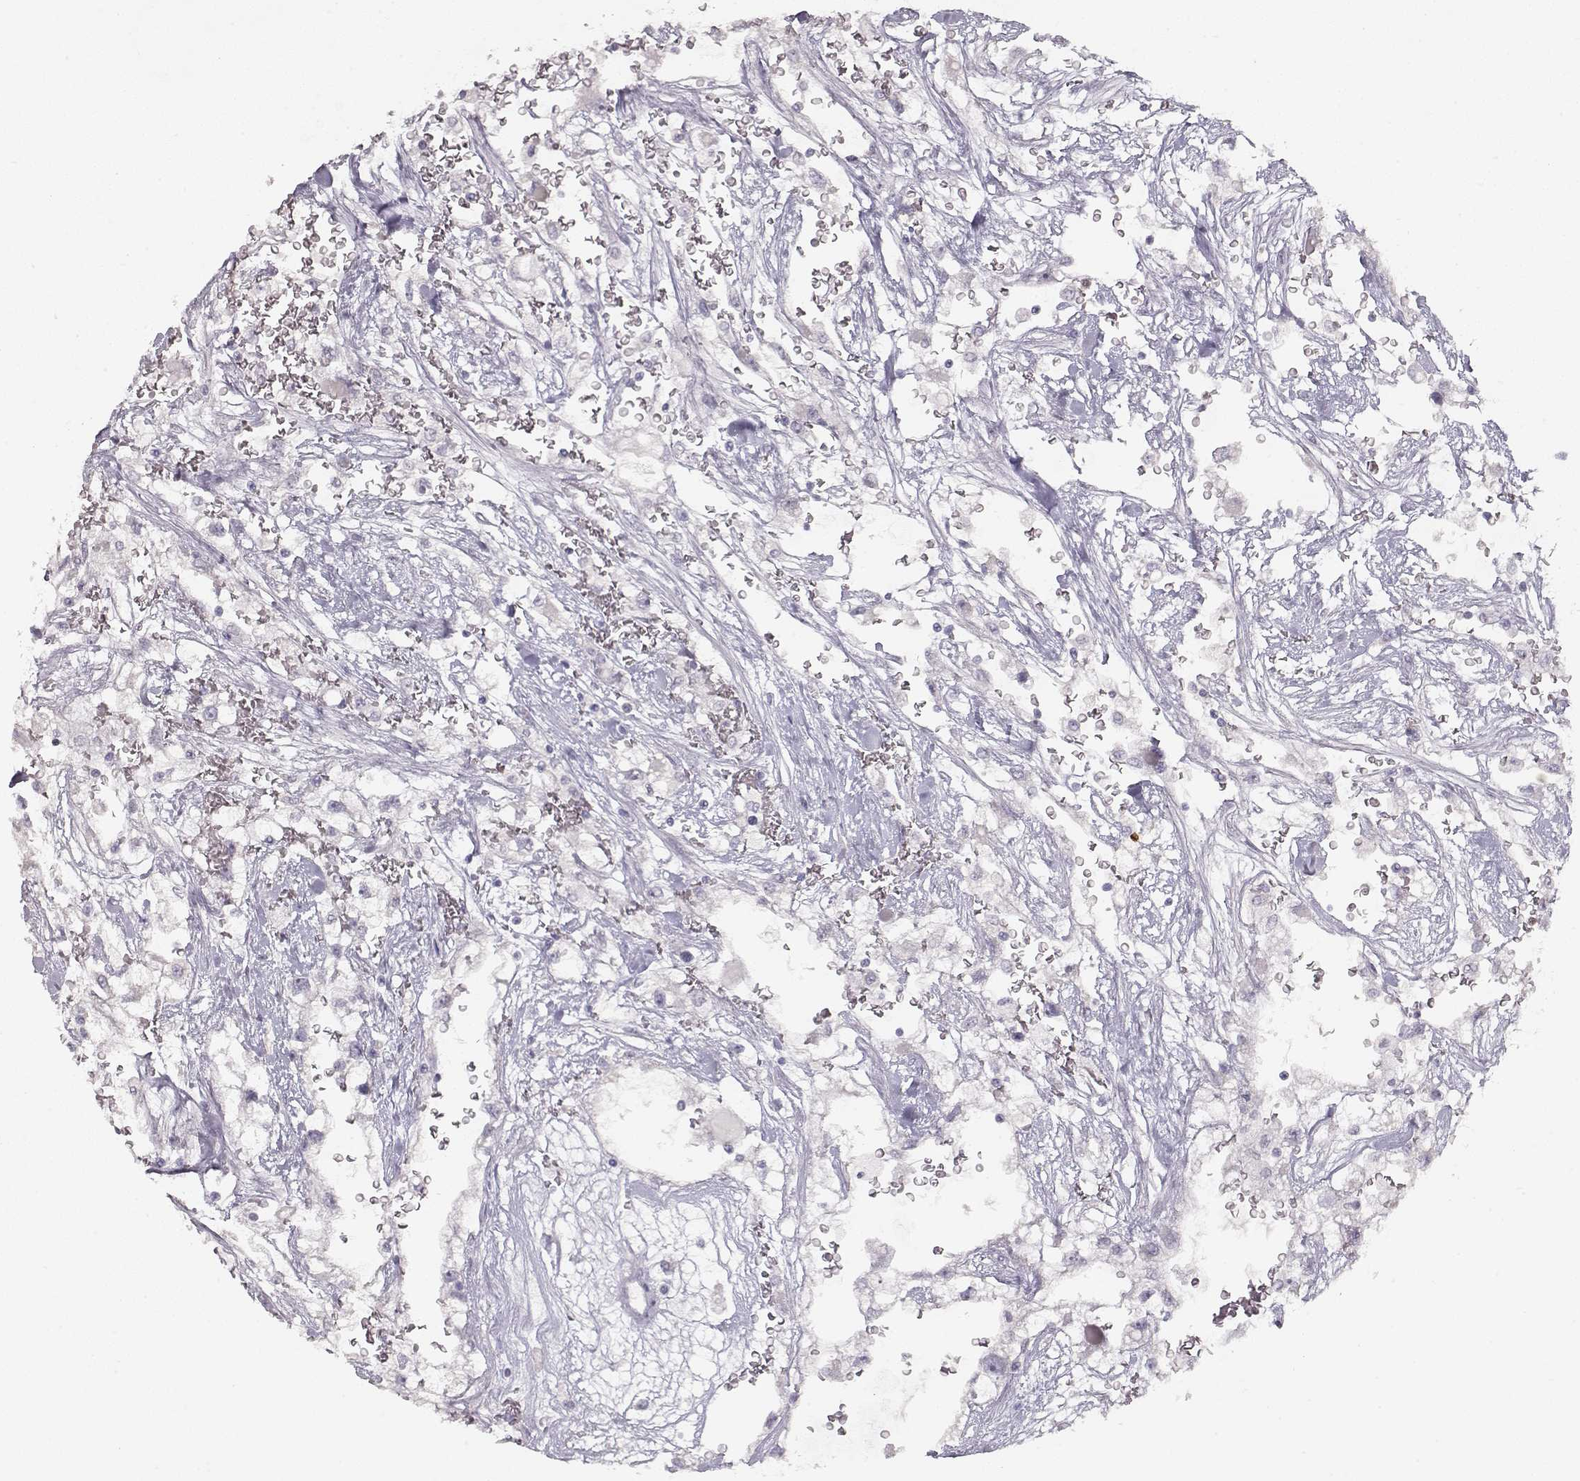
{"staining": {"intensity": "negative", "quantity": "none", "location": "none"}, "tissue": "renal cancer", "cell_type": "Tumor cells", "image_type": "cancer", "snomed": [{"axis": "morphology", "description": "Adenocarcinoma, NOS"}, {"axis": "topography", "description": "Kidney"}], "caption": "An immunohistochemistry (IHC) histopathology image of adenocarcinoma (renal) is shown. There is no staining in tumor cells of adenocarcinoma (renal).", "gene": "S100B", "patient": {"sex": "male", "age": 59}}